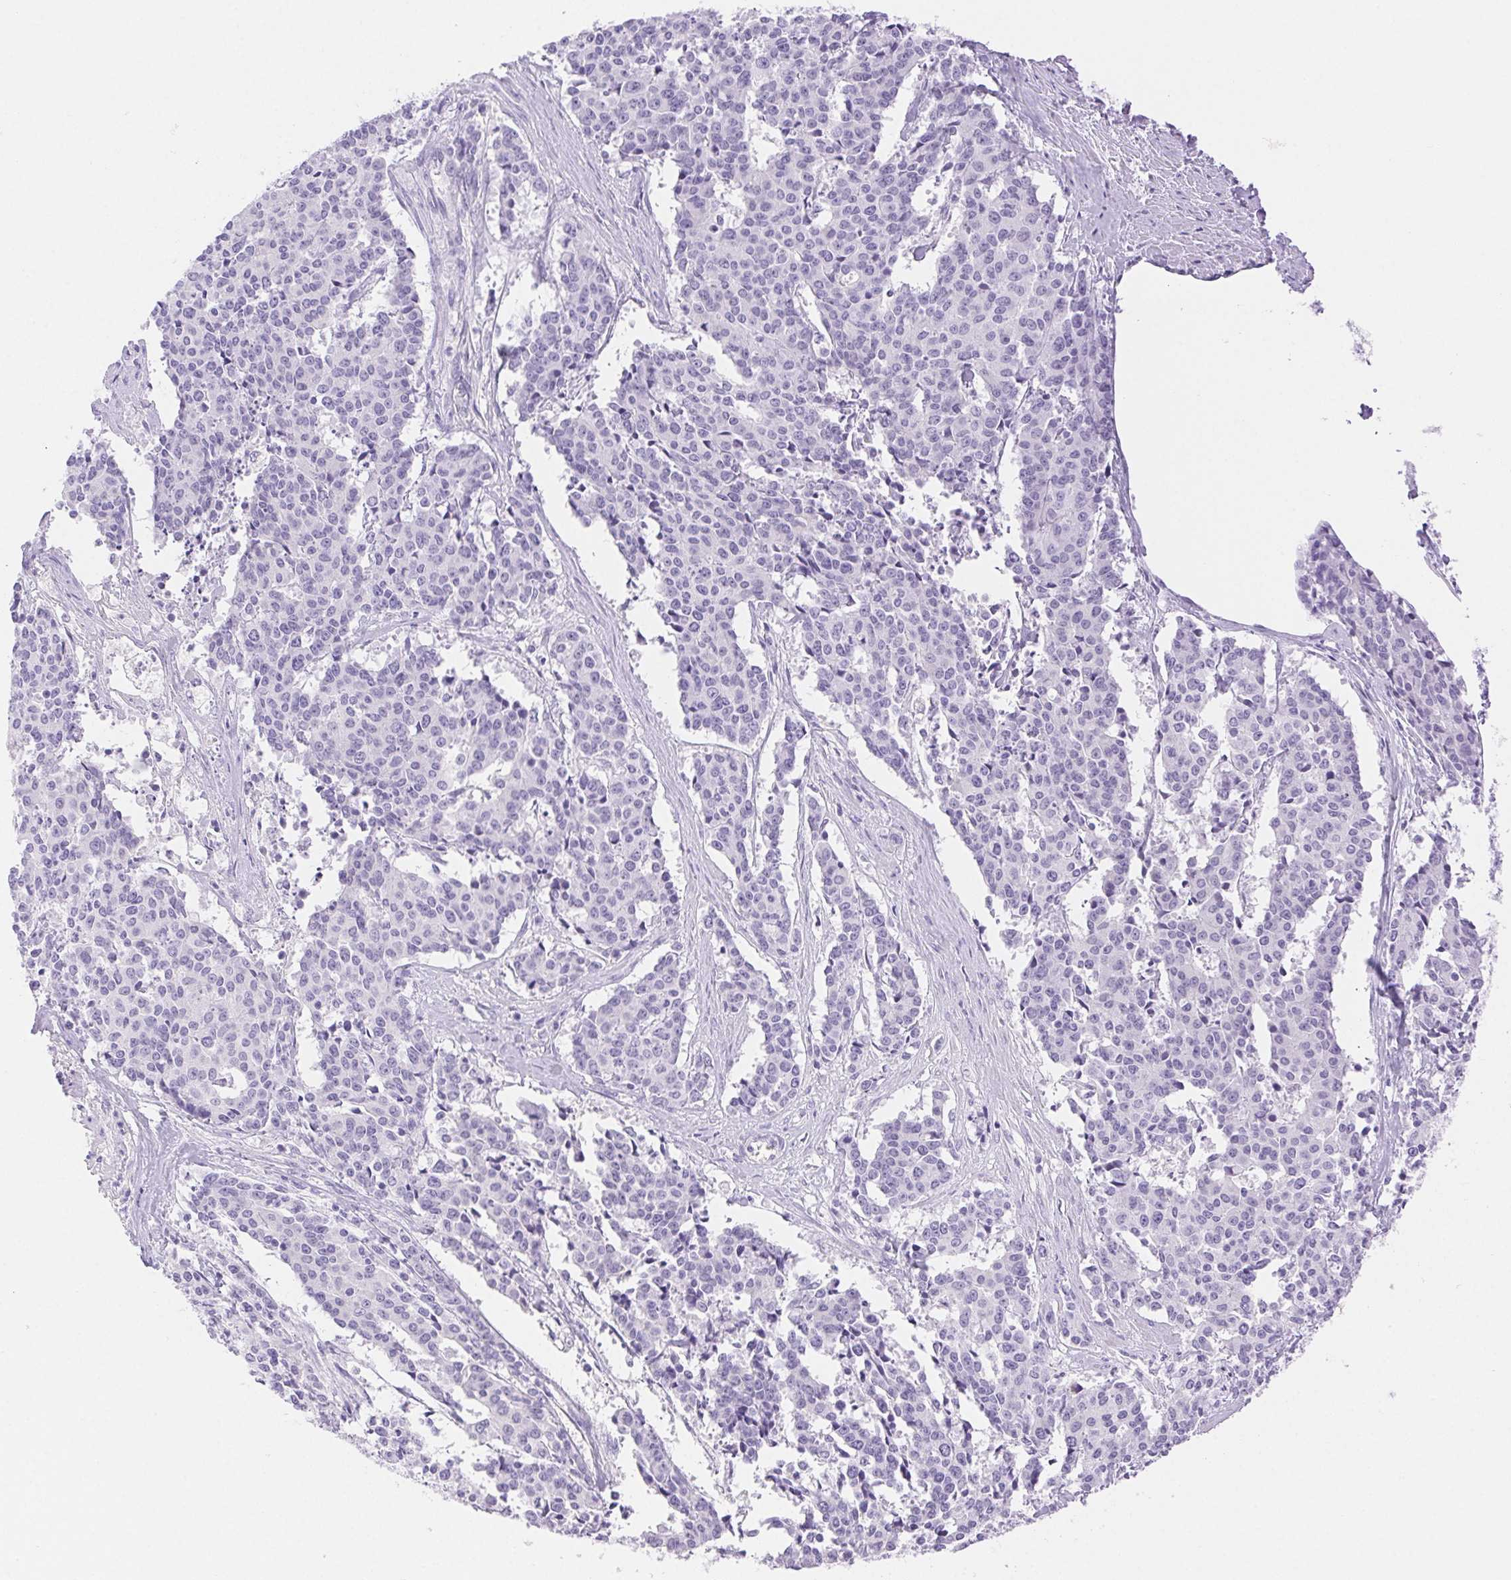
{"staining": {"intensity": "negative", "quantity": "none", "location": "none"}, "tissue": "cervical cancer", "cell_type": "Tumor cells", "image_type": "cancer", "snomed": [{"axis": "morphology", "description": "Squamous cell carcinoma, NOS"}, {"axis": "topography", "description": "Cervix"}], "caption": "Tumor cells show no significant protein expression in cervical cancer.", "gene": "SPACA4", "patient": {"sex": "female", "age": 28}}